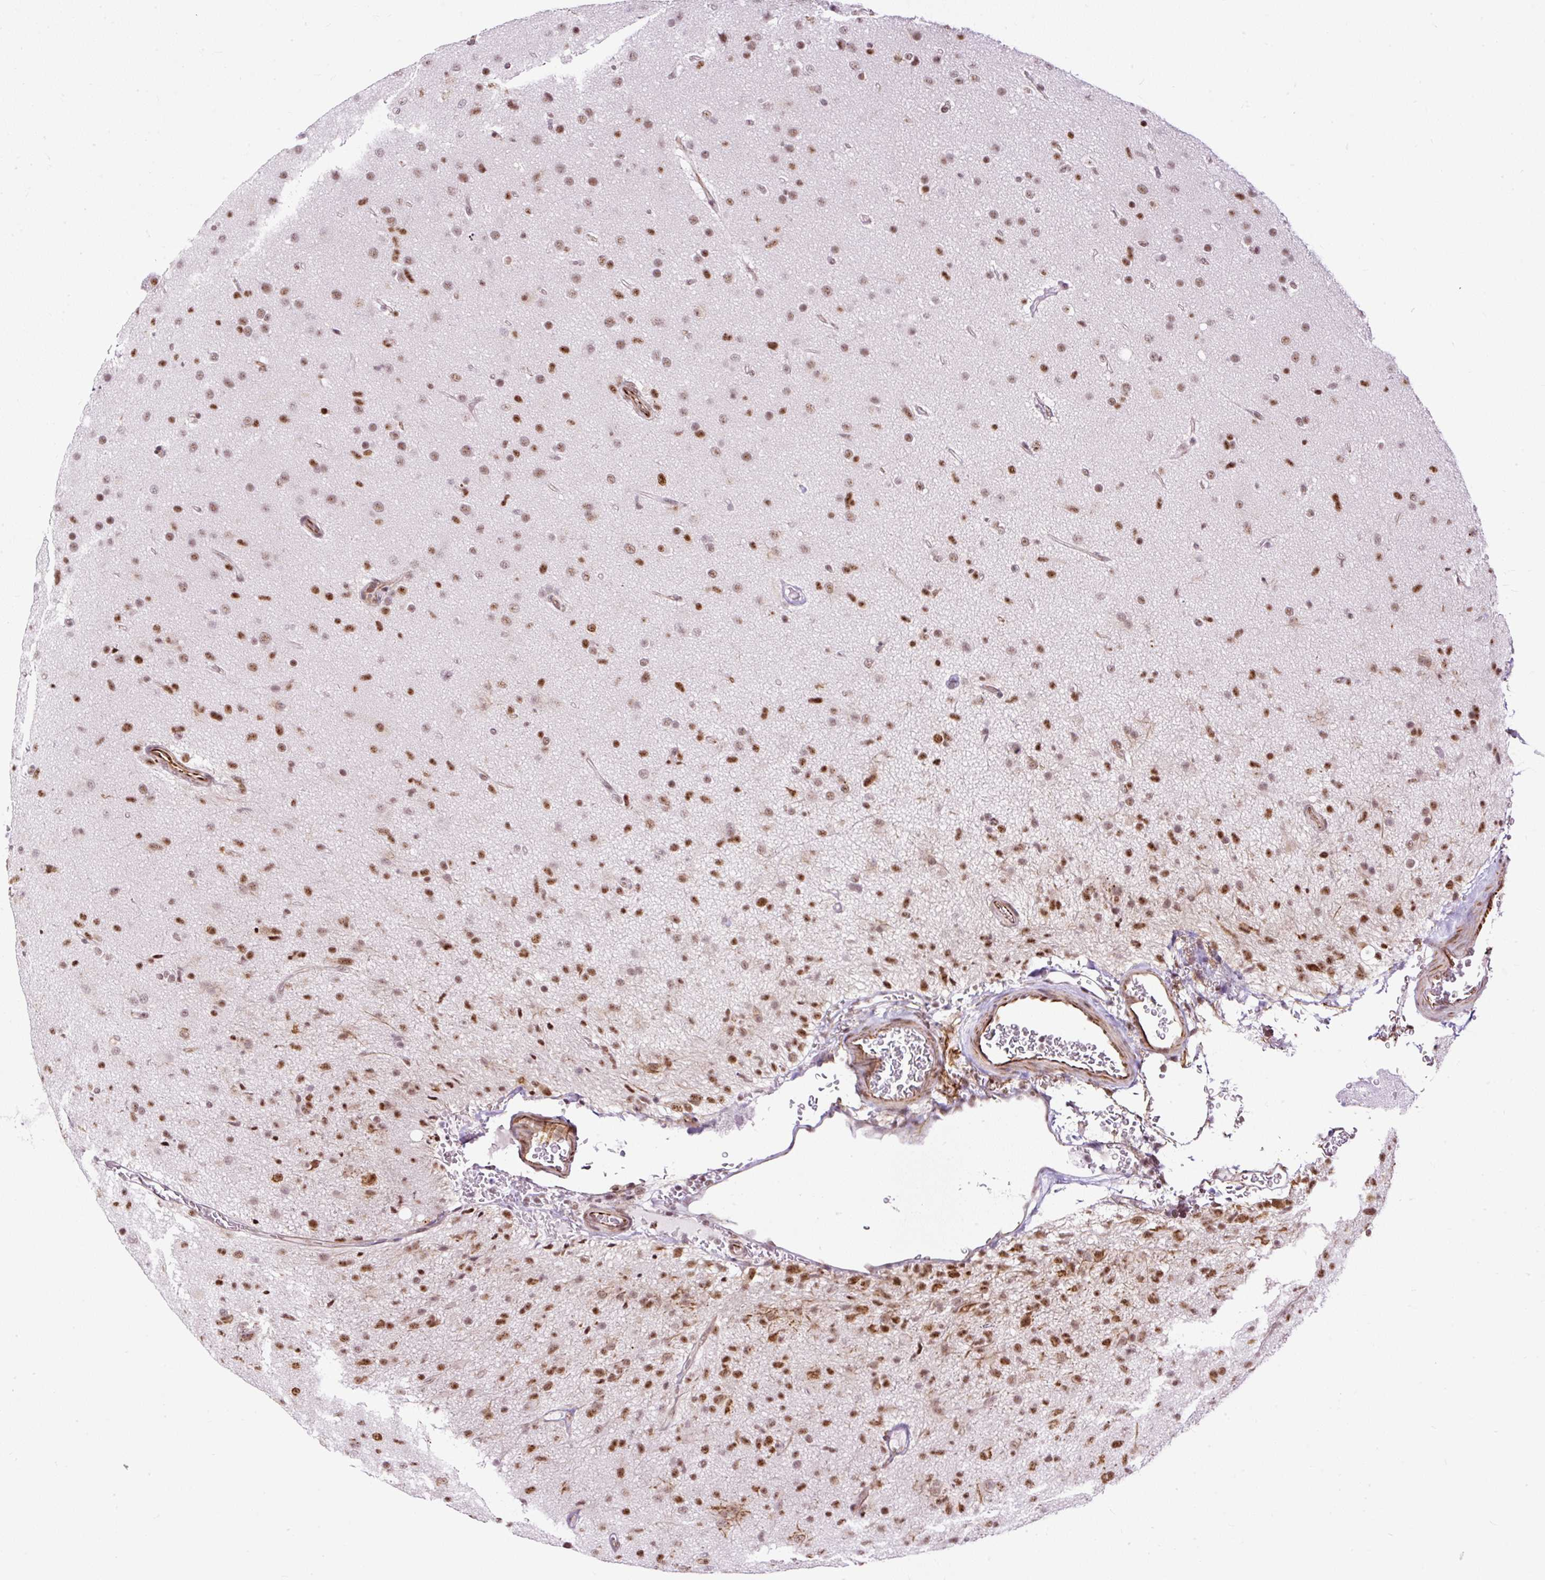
{"staining": {"intensity": "moderate", "quantity": ">75%", "location": "nuclear"}, "tissue": "glioma", "cell_type": "Tumor cells", "image_type": "cancer", "snomed": [{"axis": "morphology", "description": "Glioma, malignant, Low grade"}, {"axis": "topography", "description": "Brain"}], "caption": "This micrograph displays immunohistochemistry (IHC) staining of glioma, with medium moderate nuclear staining in about >75% of tumor cells.", "gene": "LUC7L2", "patient": {"sex": "male", "age": 65}}